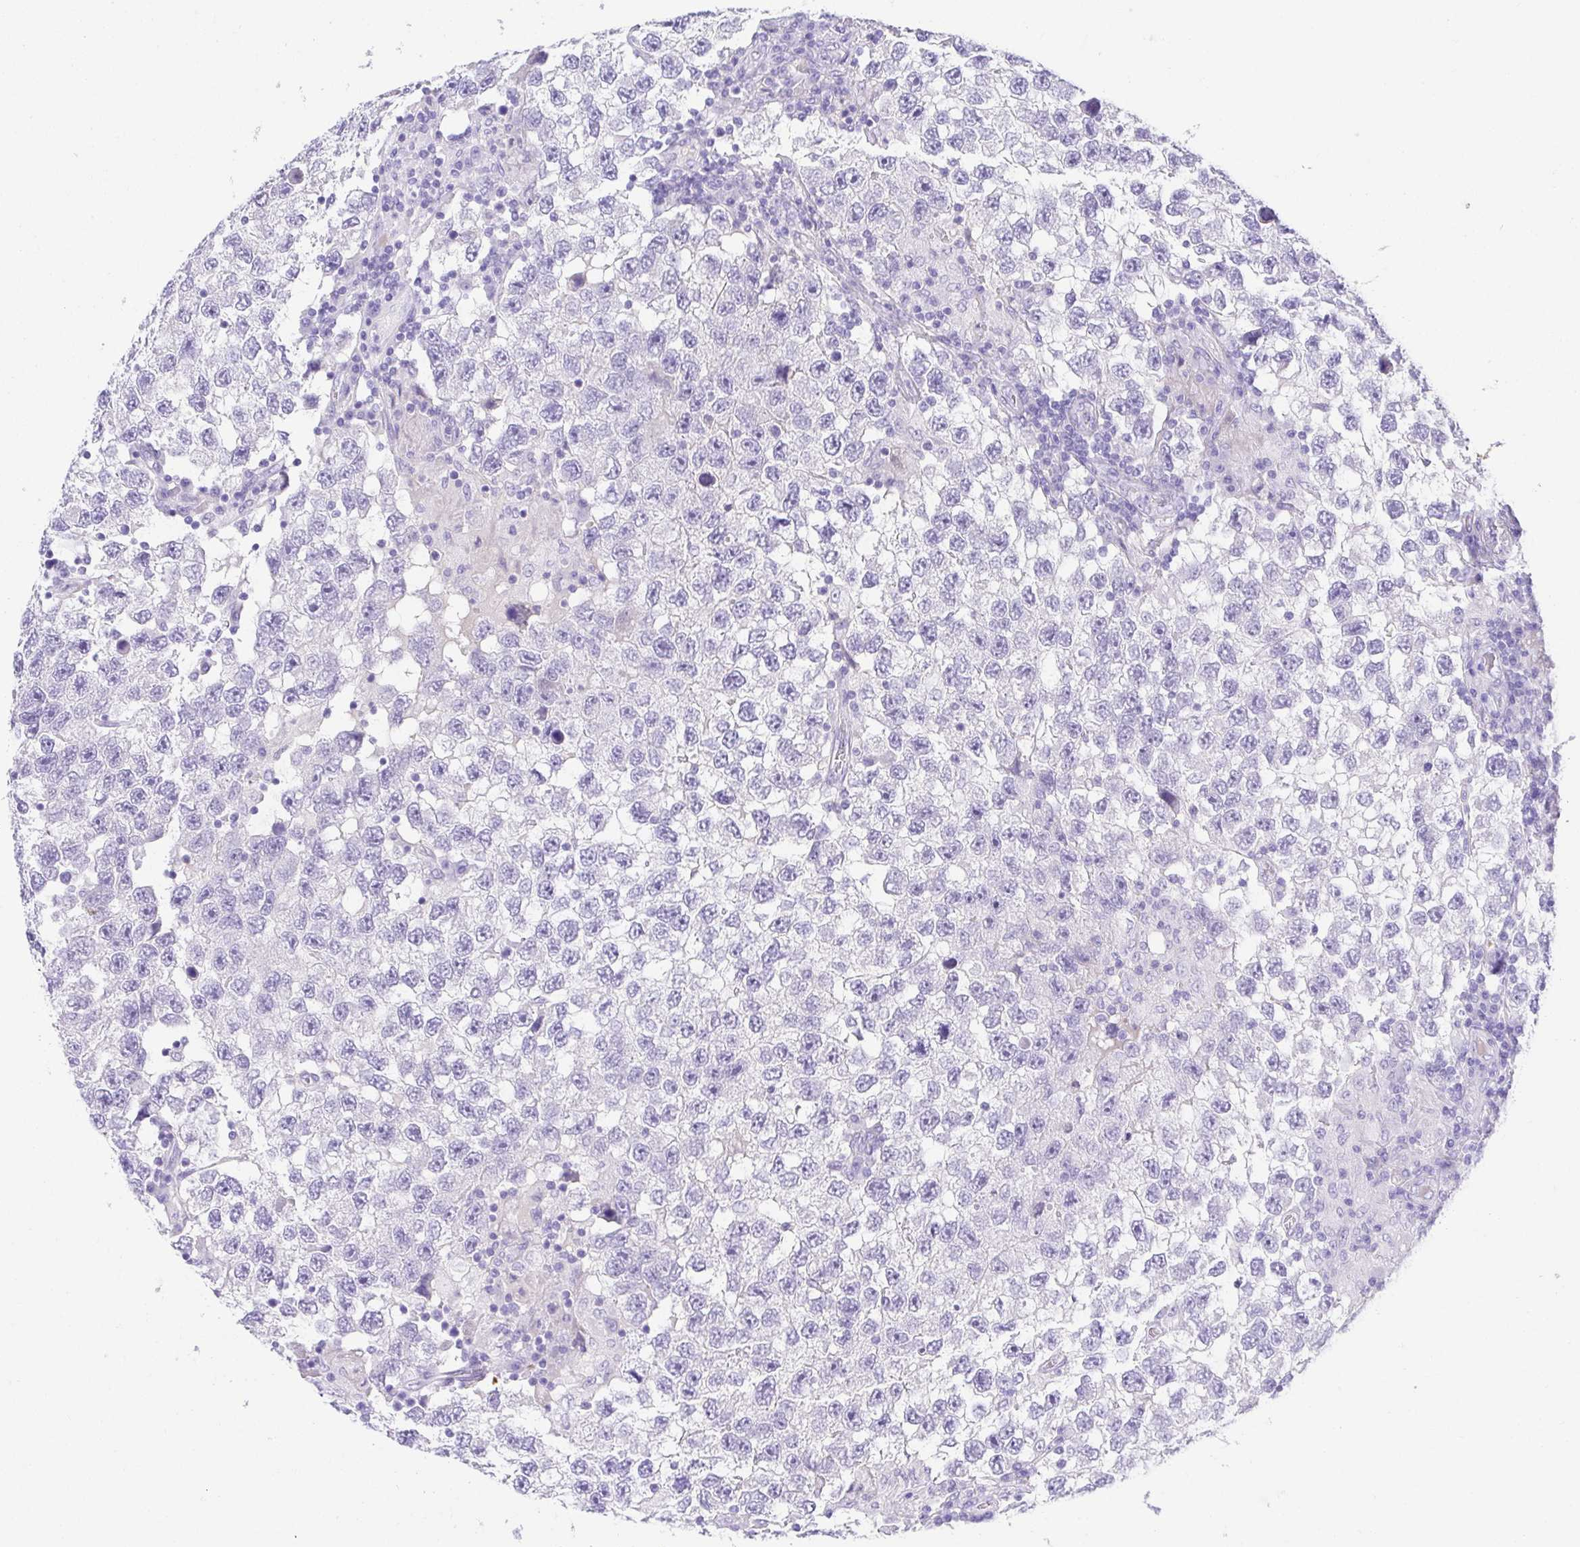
{"staining": {"intensity": "negative", "quantity": "none", "location": "none"}, "tissue": "testis cancer", "cell_type": "Tumor cells", "image_type": "cancer", "snomed": [{"axis": "morphology", "description": "Seminoma, NOS"}, {"axis": "topography", "description": "Testis"}], "caption": "DAB (3,3'-diaminobenzidine) immunohistochemical staining of seminoma (testis) reveals no significant staining in tumor cells.", "gene": "SPATA4", "patient": {"sex": "male", "age": 26}}